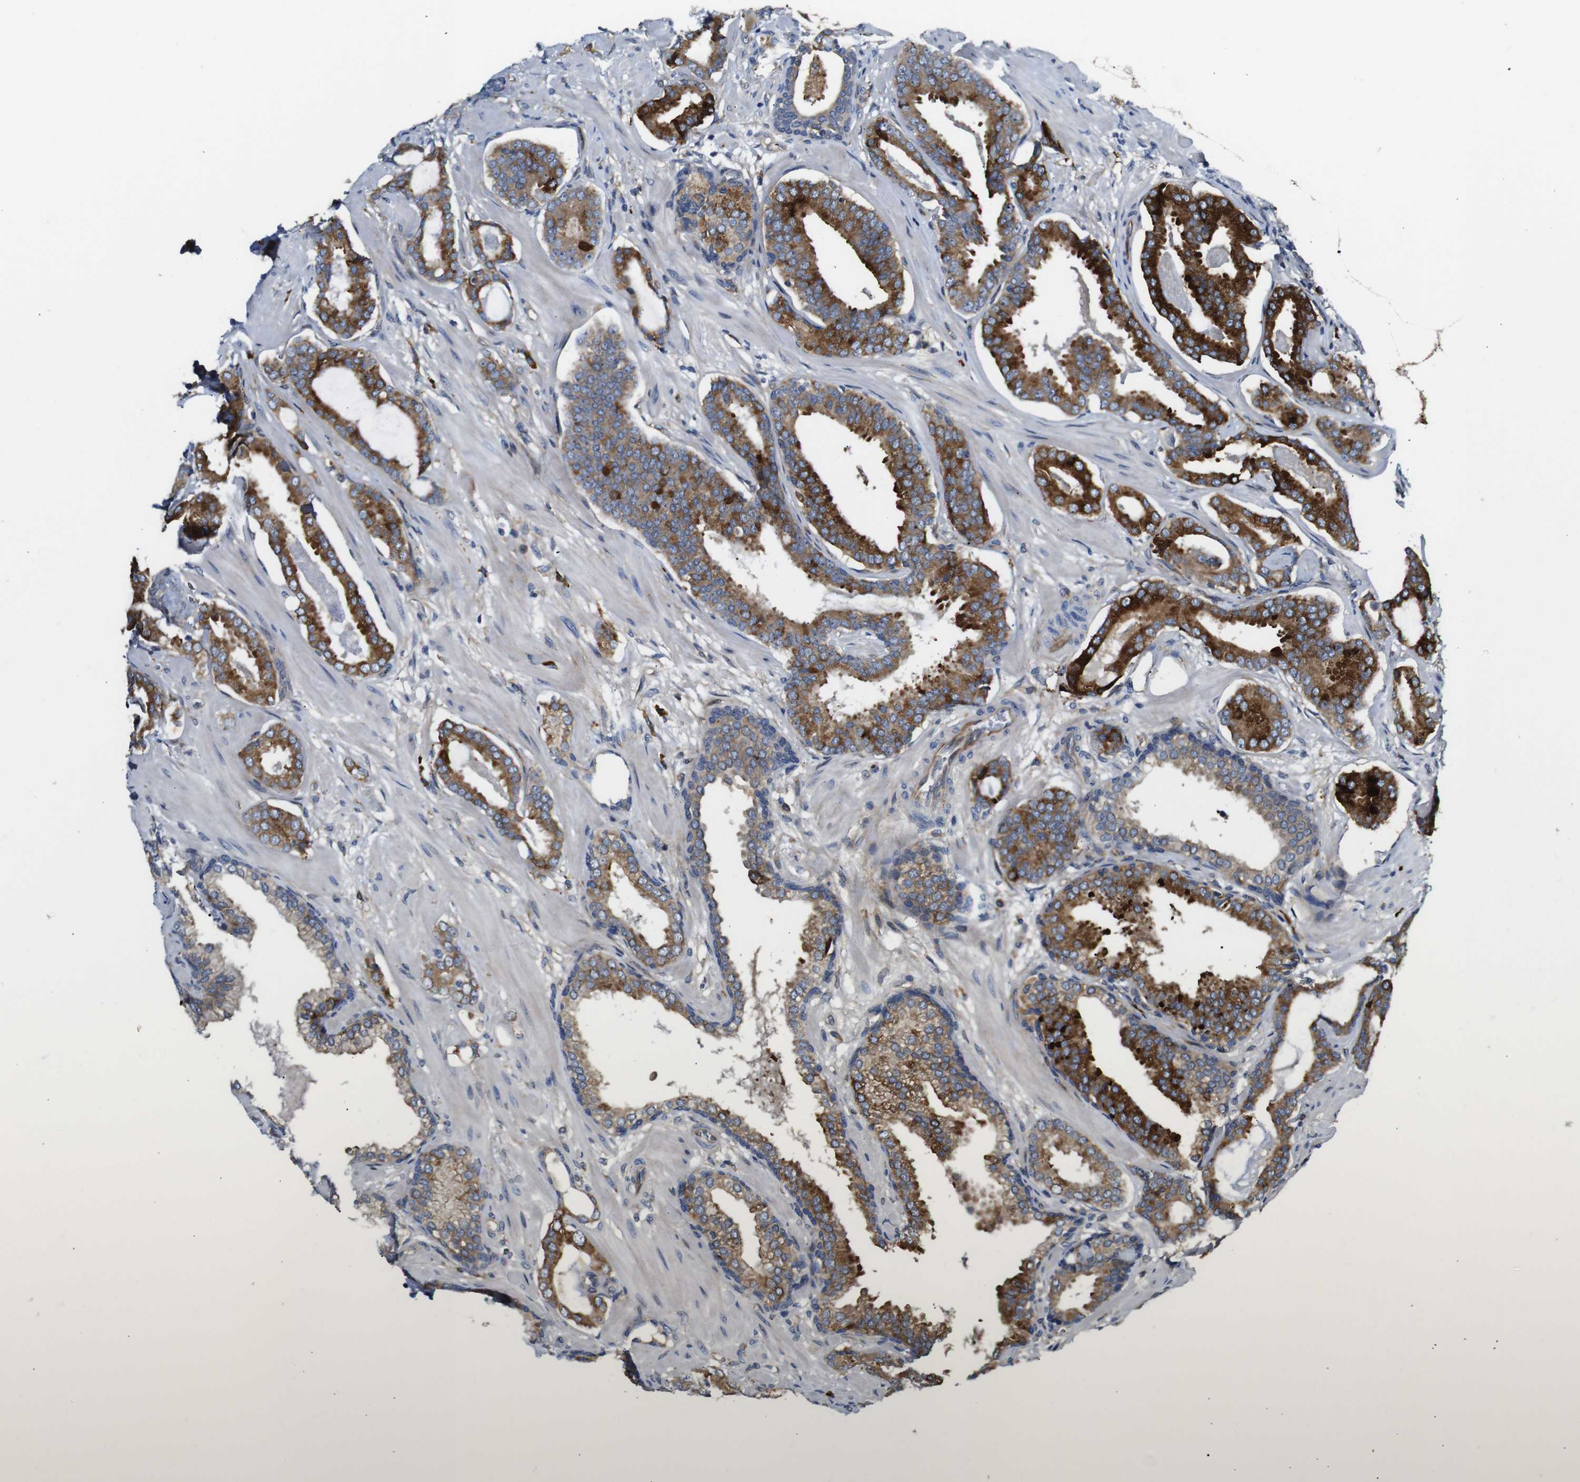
{"staining": {"intensity": "strong", "quantity": ">75%", "location": "cytoplasmic/membranous"}, "tissue": "prostate cancer", "cell_type": "Tumor cells", "image_type": "cancer", "snomed": [{"axis": "morphology", "description": "Adenocarcinoma, Low grade"}, {"axis": "topography", "description": "Prostate"}], "caption": "DAB (3,3'-diaminobenzidine) immunohistochemical staining of prostate low-grade adenocarcinoma shows strong cytoplasmic/membranous protein staining in approximately >75% of tumor cells.", "gene": "UBE2G2", "patient": {"sex": "male", "age": 53}}